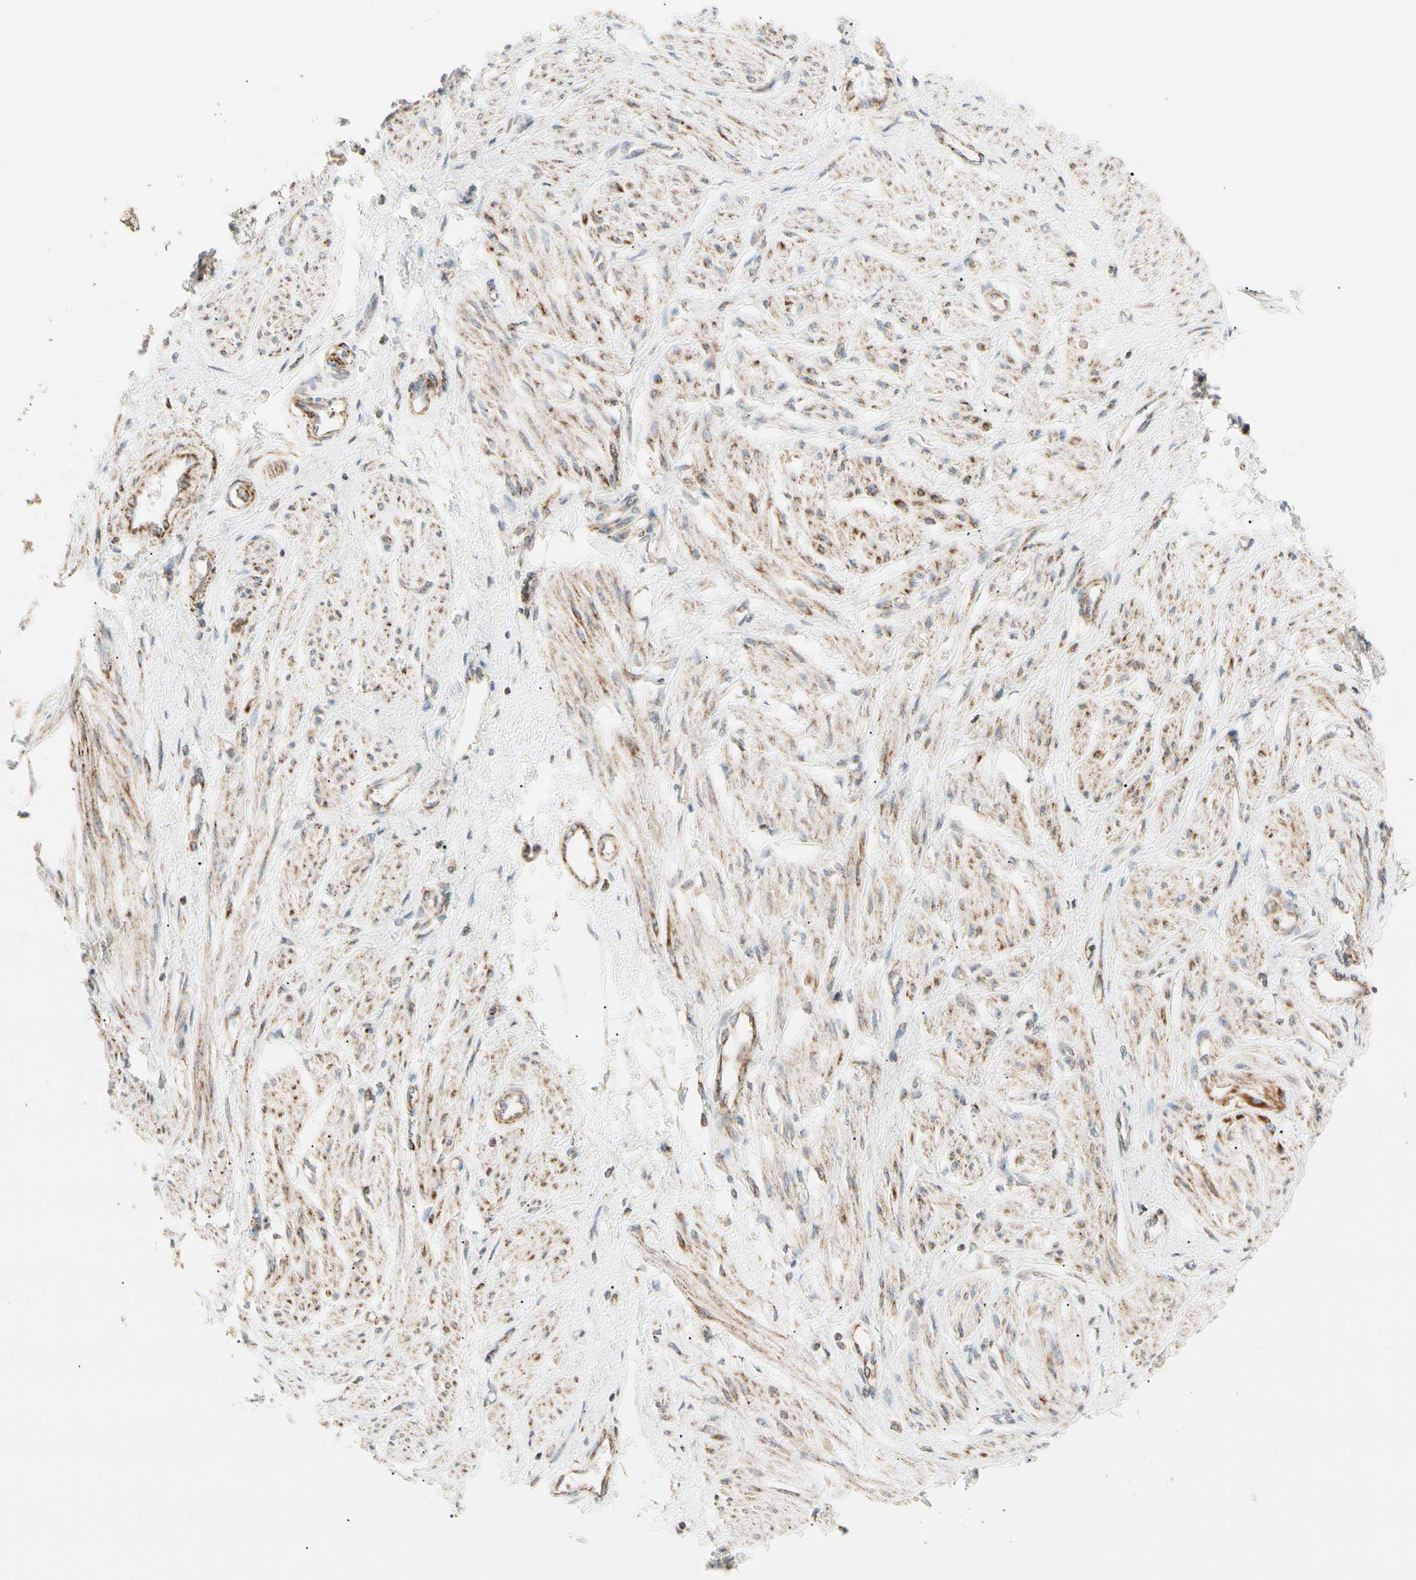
{"staining": {"intensity": "moderate", "quantity": "25%-75%", "location": "cytoplasmic/membranous"}, "tissue": "smooth muscle", "cell_type": "Smooth muscle cells", "image_type": "normal", "snomed": [{"axis": "morphology", "description": "Normal tissue, NOS"}, {"axis": "topography", "description": "Smooth muscle"}, {"axis": "topography", "description": "Uterus"}], "caption": "Immunohistochemical staining of benign smooth muscle exhibits medium levels of moderate cytoplasmic/membranous positivity in about 25%-75% of smooth muscle cells. Nuclei are stained in blue.", "gene": "TBC1D10A", "patient": {"sex": "female", "age": 39}}